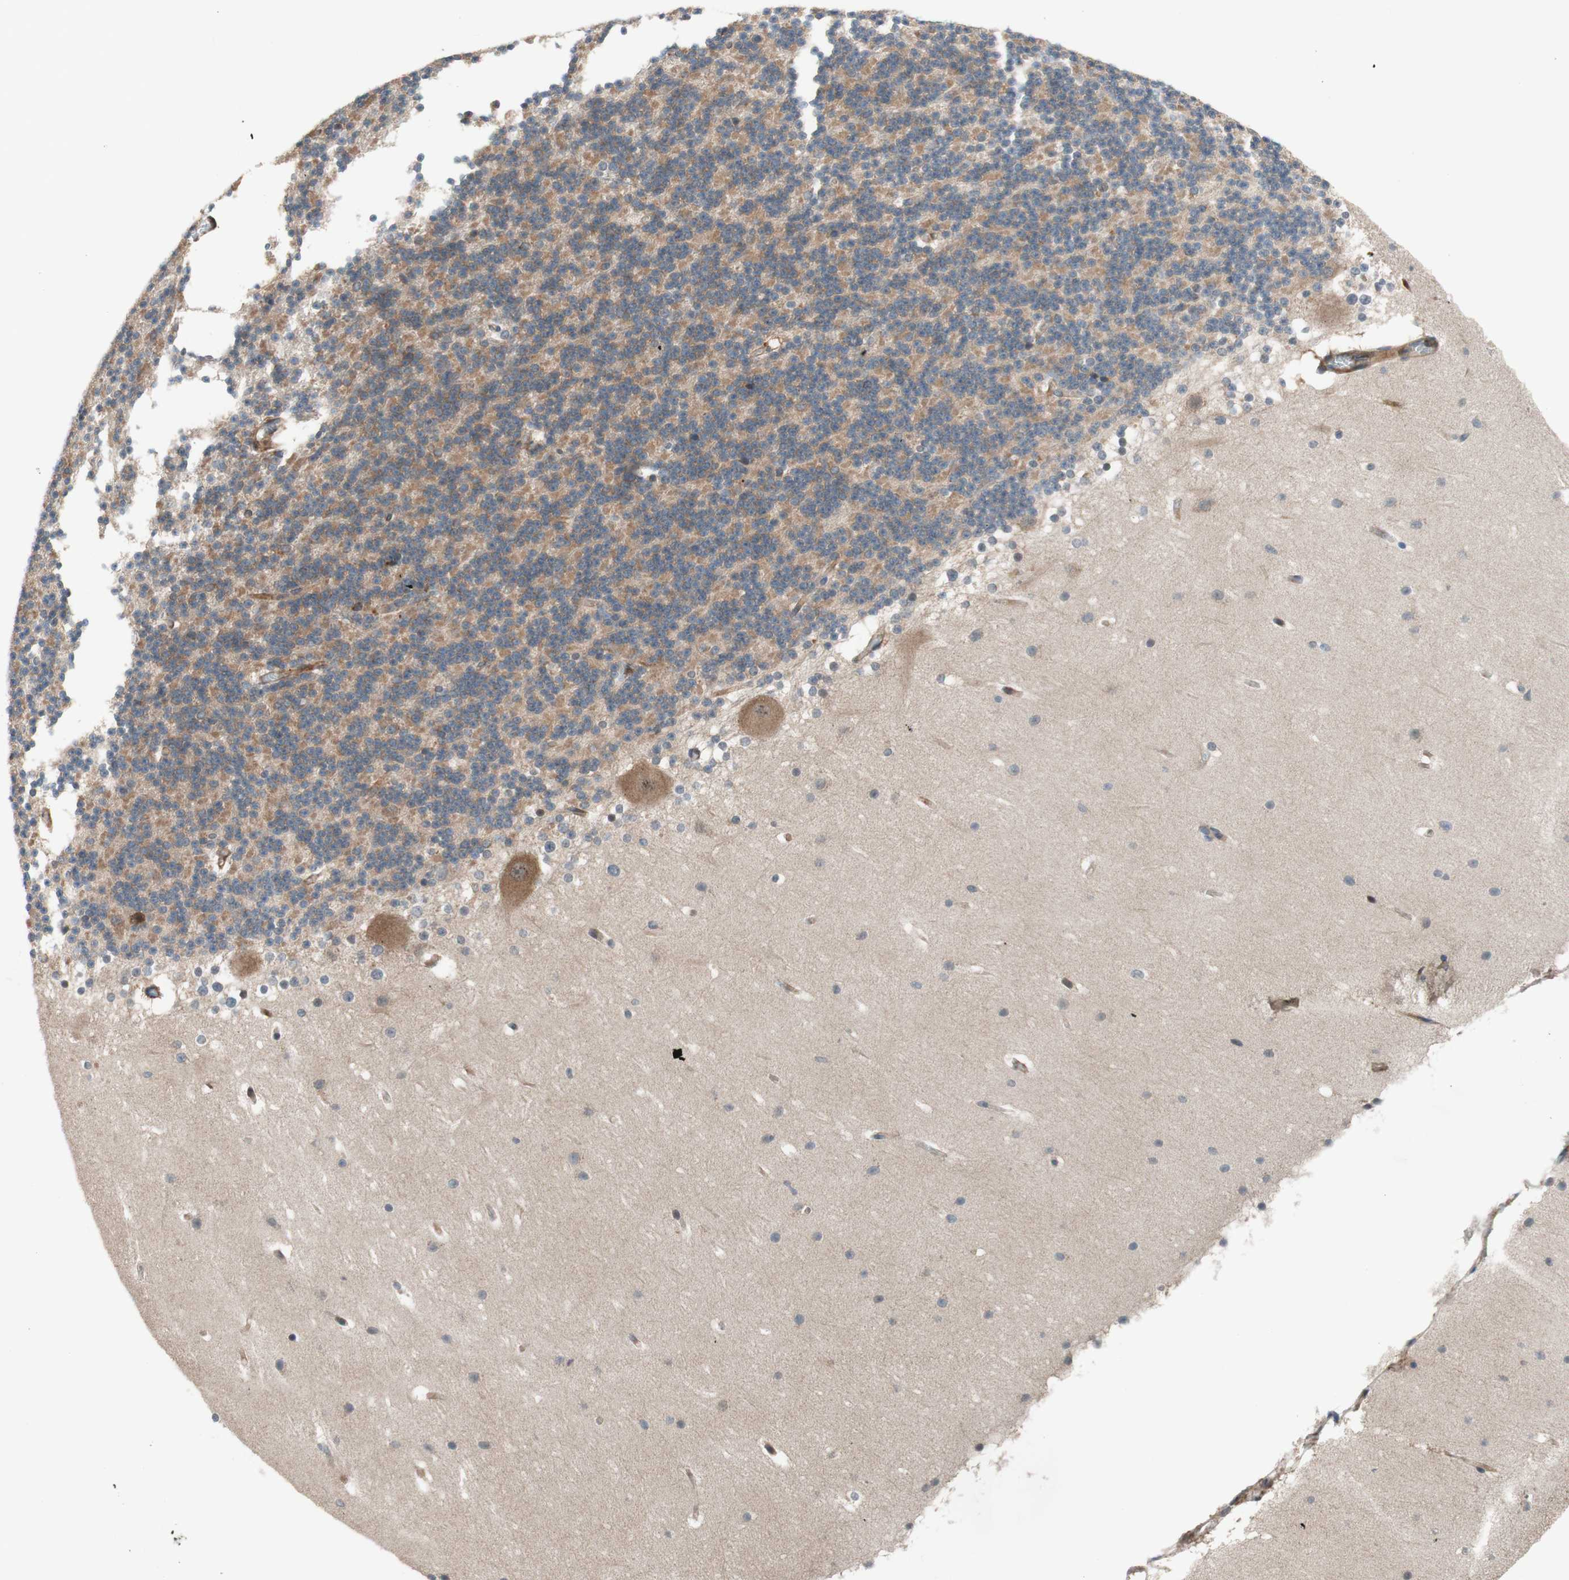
{"staining": {"intensity": "weak", "quantity": ">75%", "location": "cytoplasmic/membranous"}, "tissue": "cerebellum", "cell_type": "Cells in granular layer", "image_type": "normal", "snomed": [{"axis": "morphology", "description": "Normal tissue, NOS"}, {"axis": "topography", "description": "Cerebellum"}], "caption": "An IHC image of benign tissue is shown. Protein staining in brown shows weak cytoplasmic/membranous positivity in cerebellum within cells in granular layer. (DAB (3,3'-diaminobenzidine) IHC with brightfield microscopy, high magnification).", "gene": "CCN4", "patient": {"sex": "female", "age": 19}}